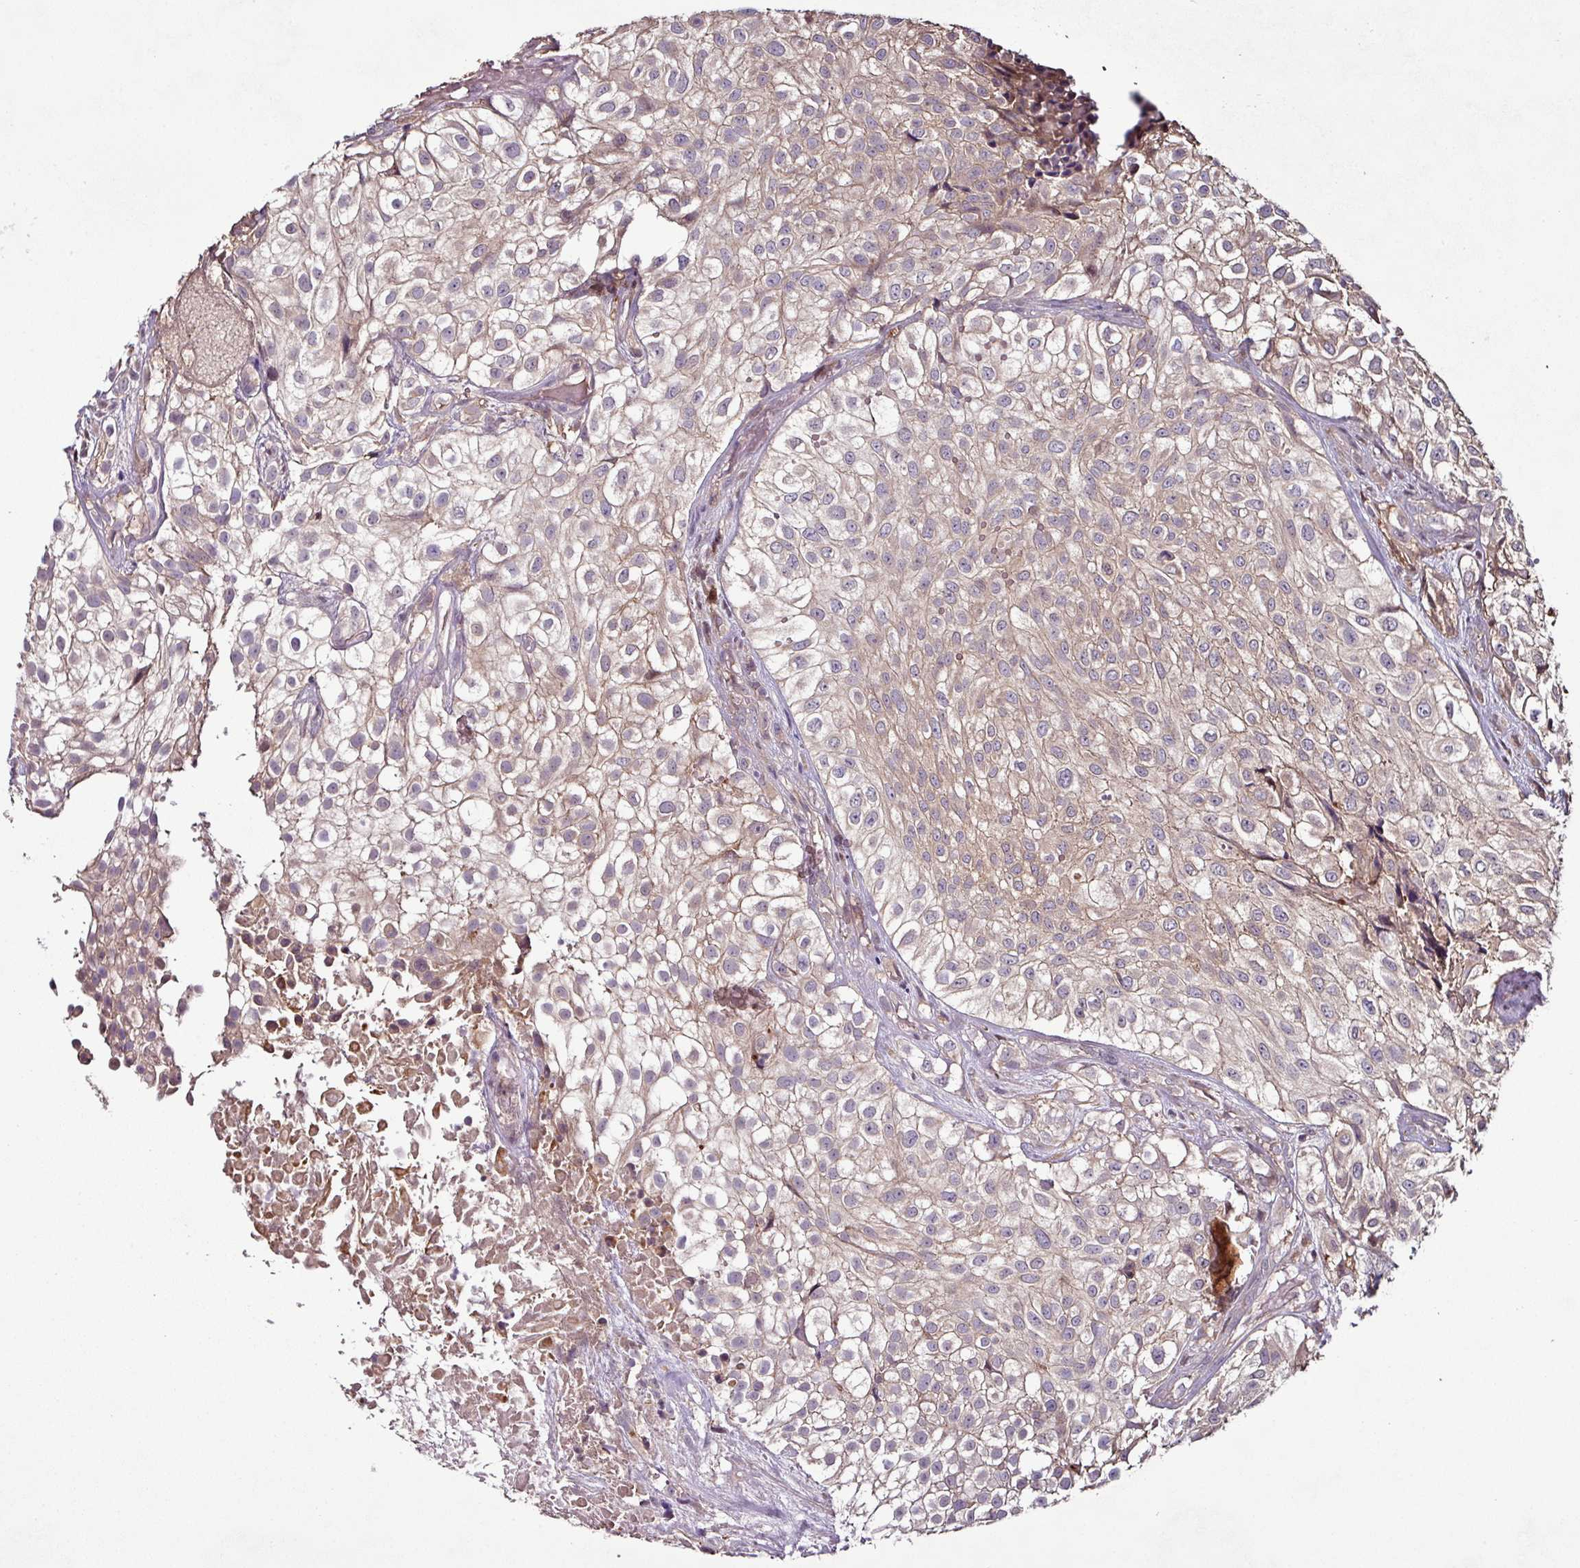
{"staining": {"intensity": "weak", "quantity": "25%-75%", "location": "cytoplasmic/membranous"}, "tissue": "urothelial cancer", "cell_type": "Tumor cells", "image_type": "cancer", "snomed": [{"axis": "morphology", "description": "Urothelial carcinoma, High grade"}, {"axis": "topography", "description": "Urinary bladder"}], "caption": "An image showing weak cytoplasmic/membranous expression in approximately 25%-75% of tumor cells in urothelial cancer, as visualized by brown immunohistochemical staining.", "gene": "GNPDA1", "patient": {"sex": "male", "age": 56}}